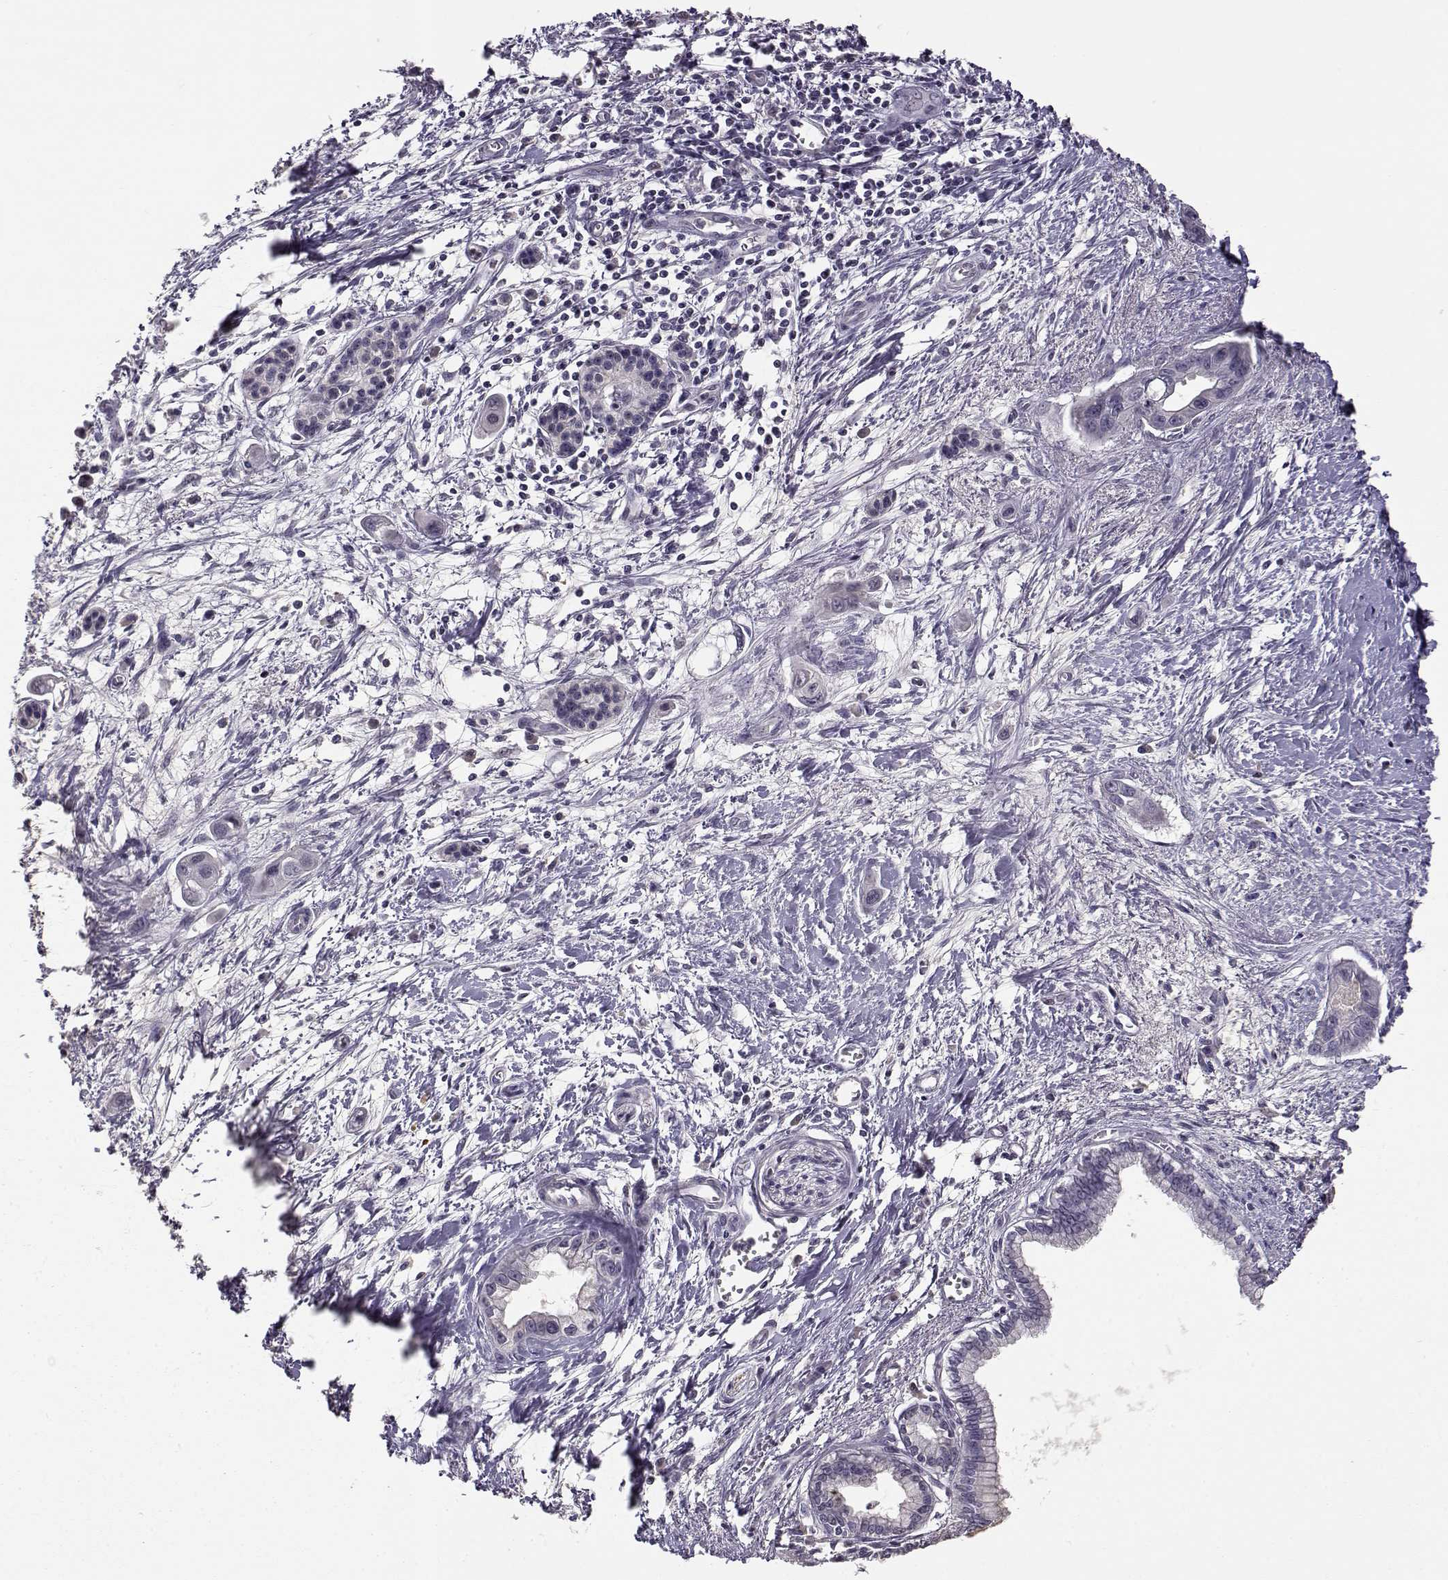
{"staining": {"intensity": "negative", "quantity": "none", "location": "none"}, "tissue": "pancreatic cancer", "cell_type": "Tumor cells", "image_type": "cancer", "snomed": [{"axis": "morphology", "description": "Adenocarcinoma, NOS"}, {"axis": "topography", "description": "Pancreas"}], "caption": "IHC histopathology image of neoplastic tissue: pancreatic cancer stained with DAB demonstrates no significant protein positivity in tumor cells. (Brightfield microscopy of DAB immunohistochemistry at high magnification).", "gene": "RHOXF2", "patient": {"sex": "male", "age": 60}}